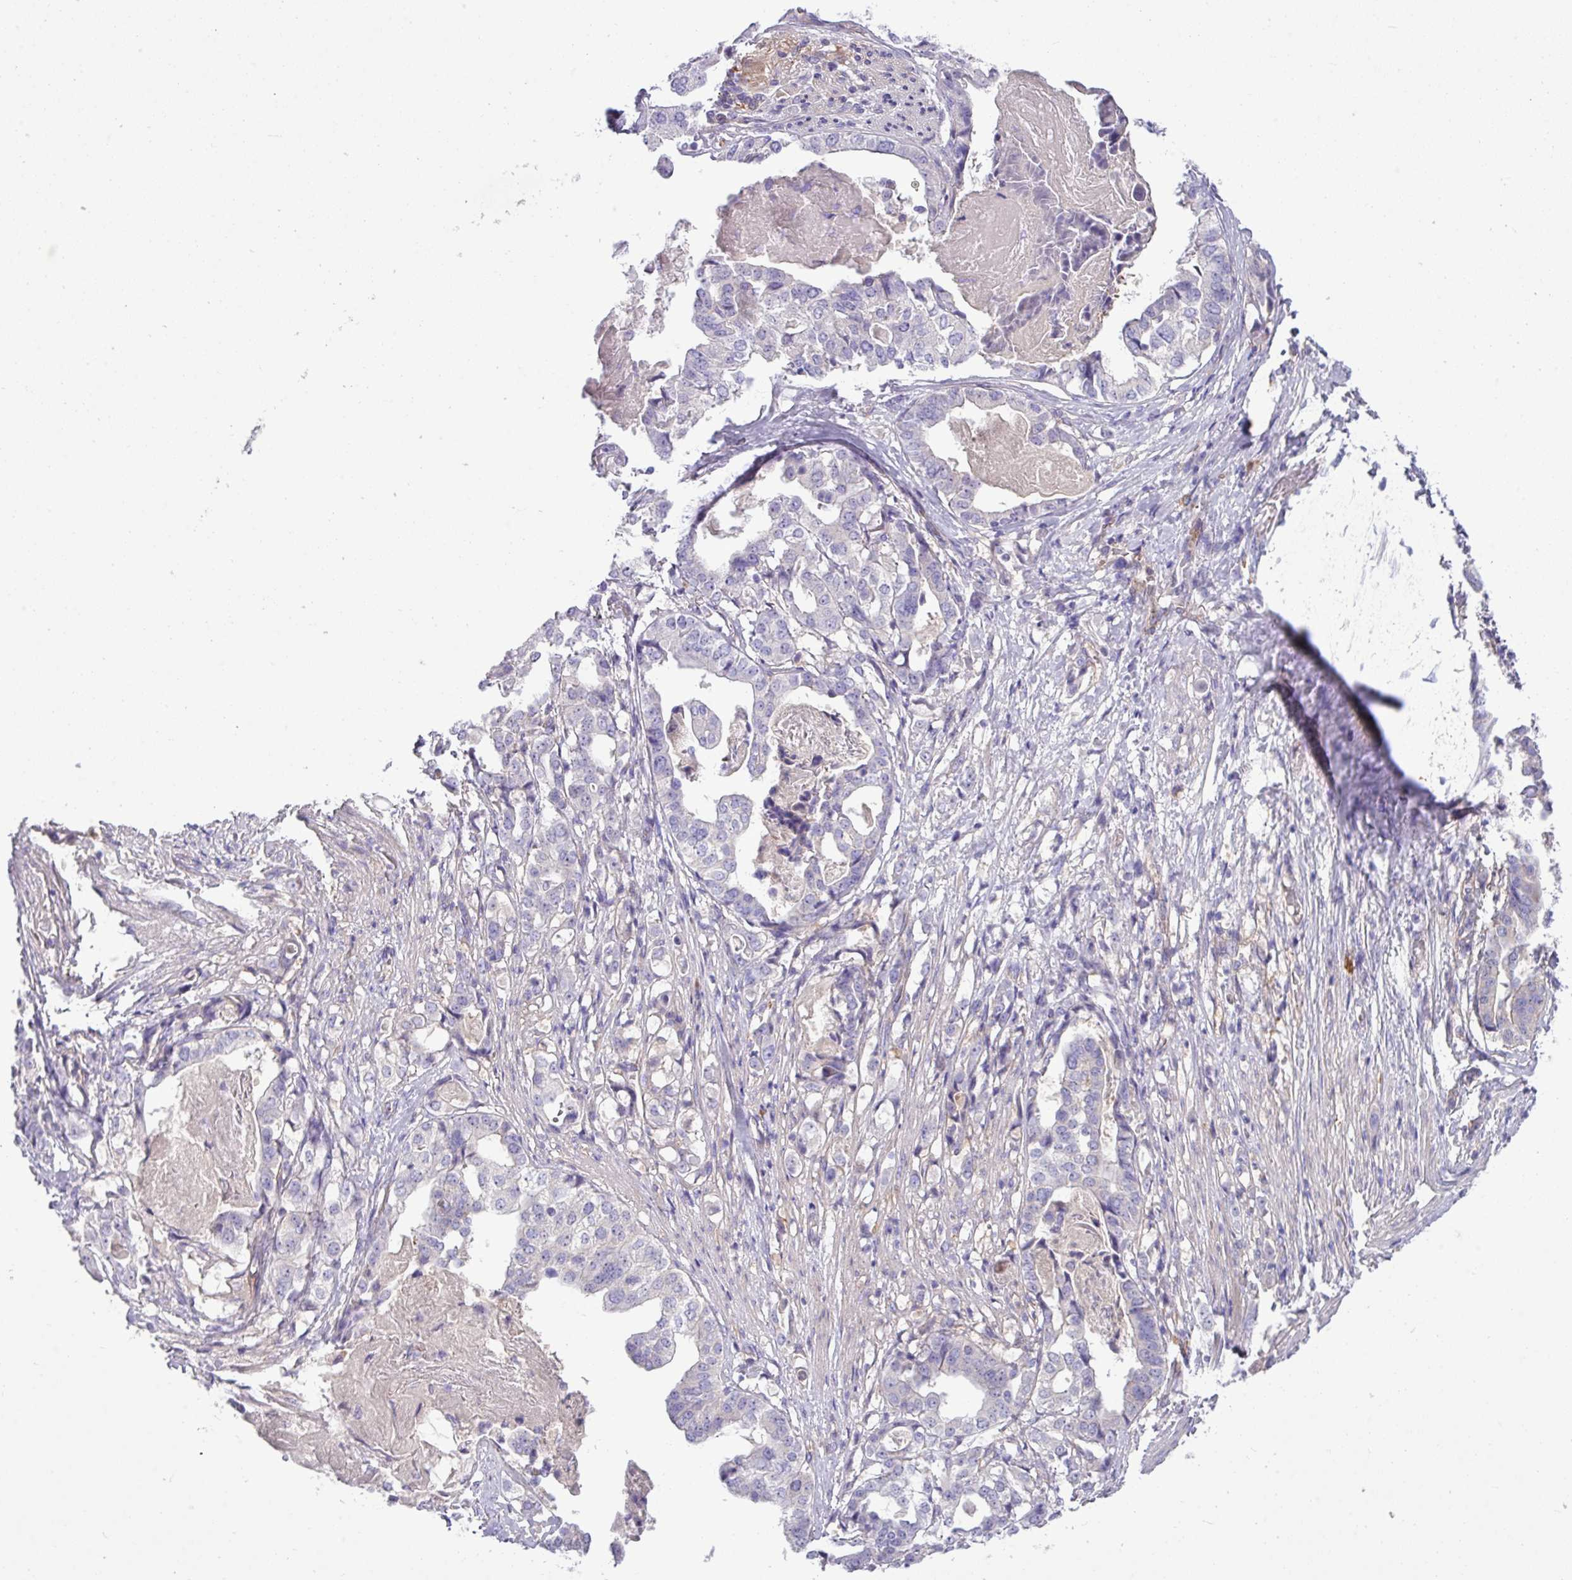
{"staining": {"intensity": "negative", "quantity": "none", "location": "none"}, "tissue": "stomach cancer", "cell_type": "Tumor cells", "image_type": "cancer", "snomed": [{"axis": "morphology", "description": "Adenocarcinoma, NOS"}, {"axis": "topography", "description": "Stomach"}], "caption": "DAB immunohistochemical staining of human stomach cancer (adenocarcinoma) demonstrates no significant staining in tumor cells.", "gene": "KIRREL3", "patient": {"sex": "male", "age": 48}}